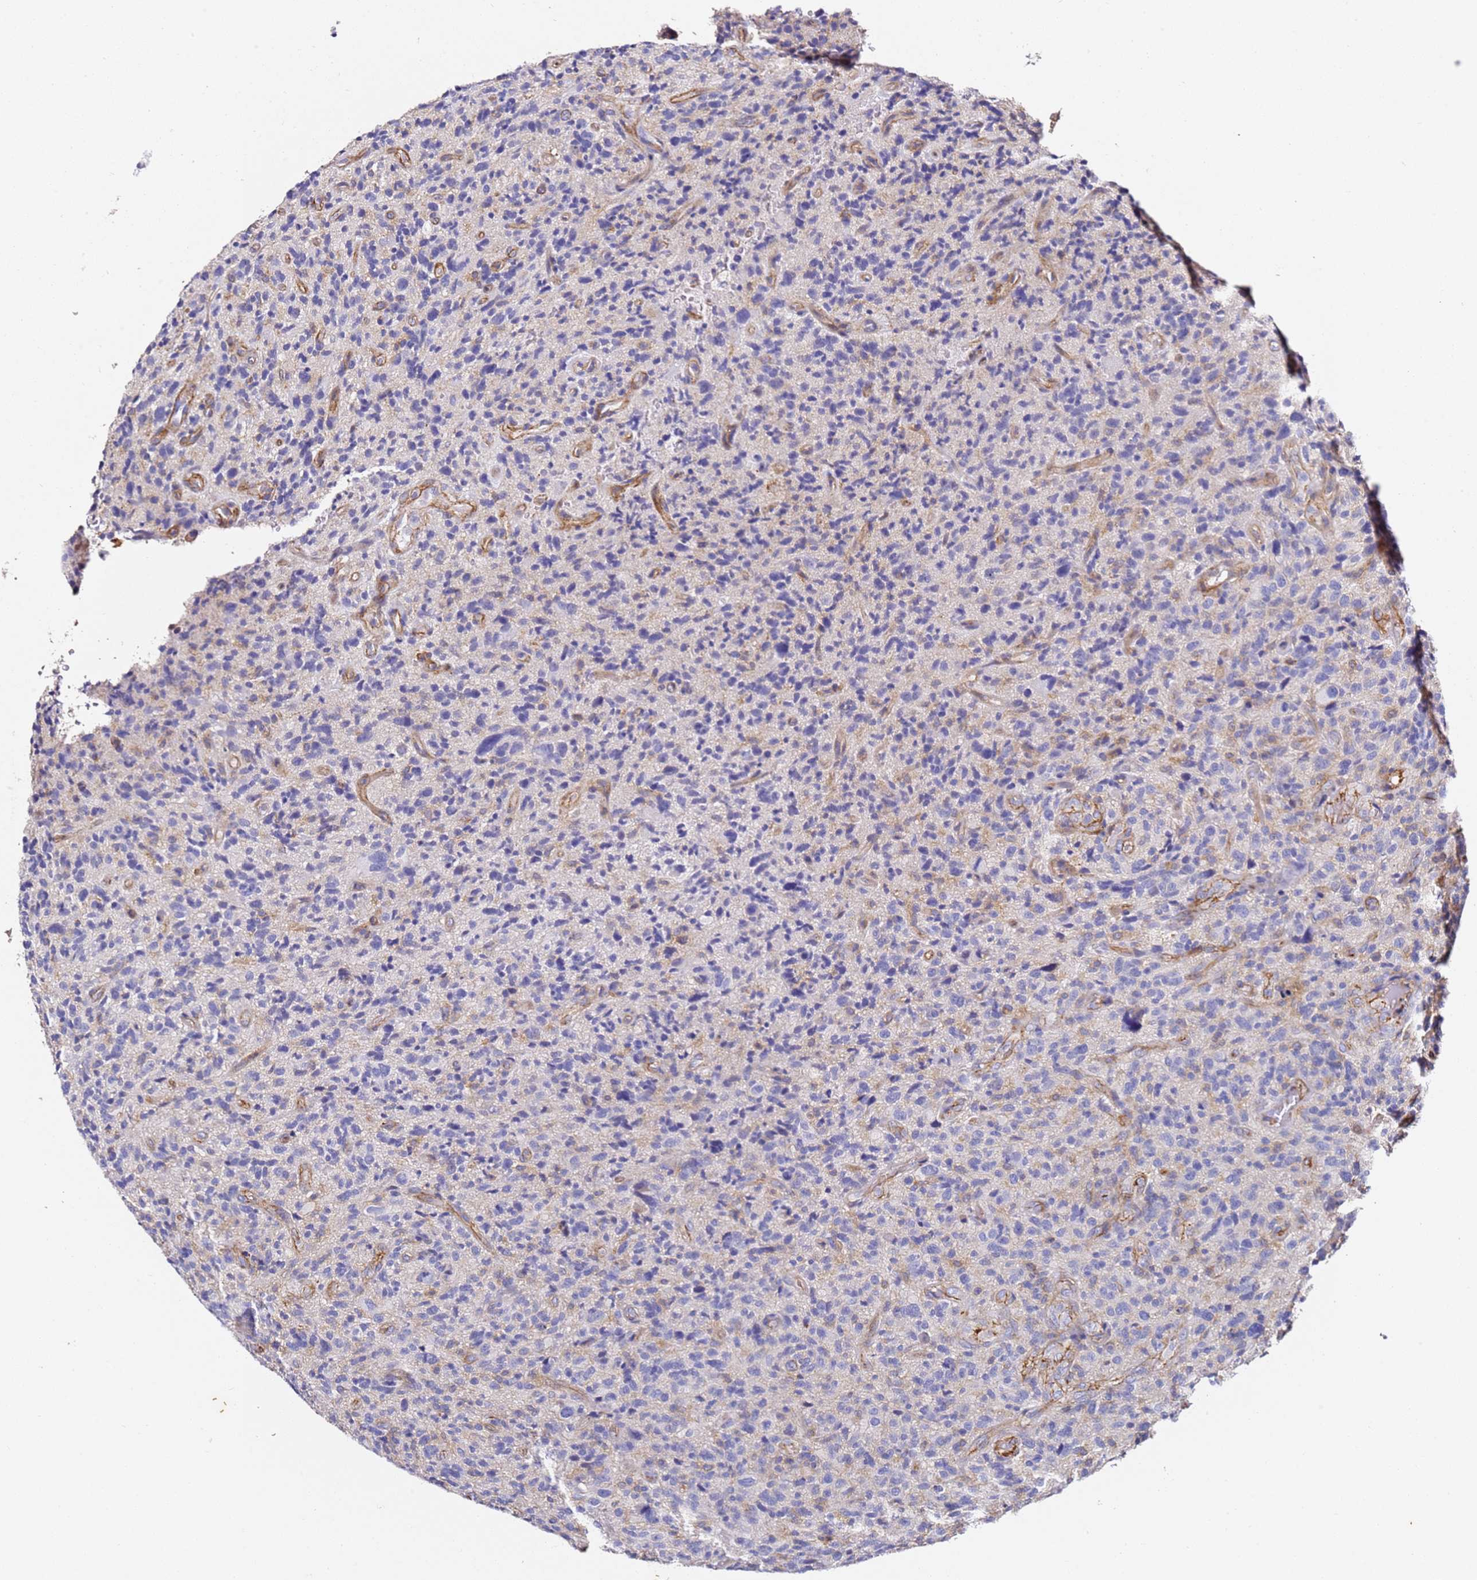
{"staining": {"intensity": "negative", "quantity": "none", "location": "none"}, "tissue": "glioma", "cell_type": "Tumor cells", "image_type": "cancer", "snomed": [{"axis": "morphology", "description": "Glioma, malignant, High grade"}, {"axis": "topography", "description": "Brain"}], "caption": "This is an IHC micrograph of malignant high-grade glioma. There is no expression in tumor cells.", "gene": "ZNF671", "patient": {"sex": "male", "age": 47}}